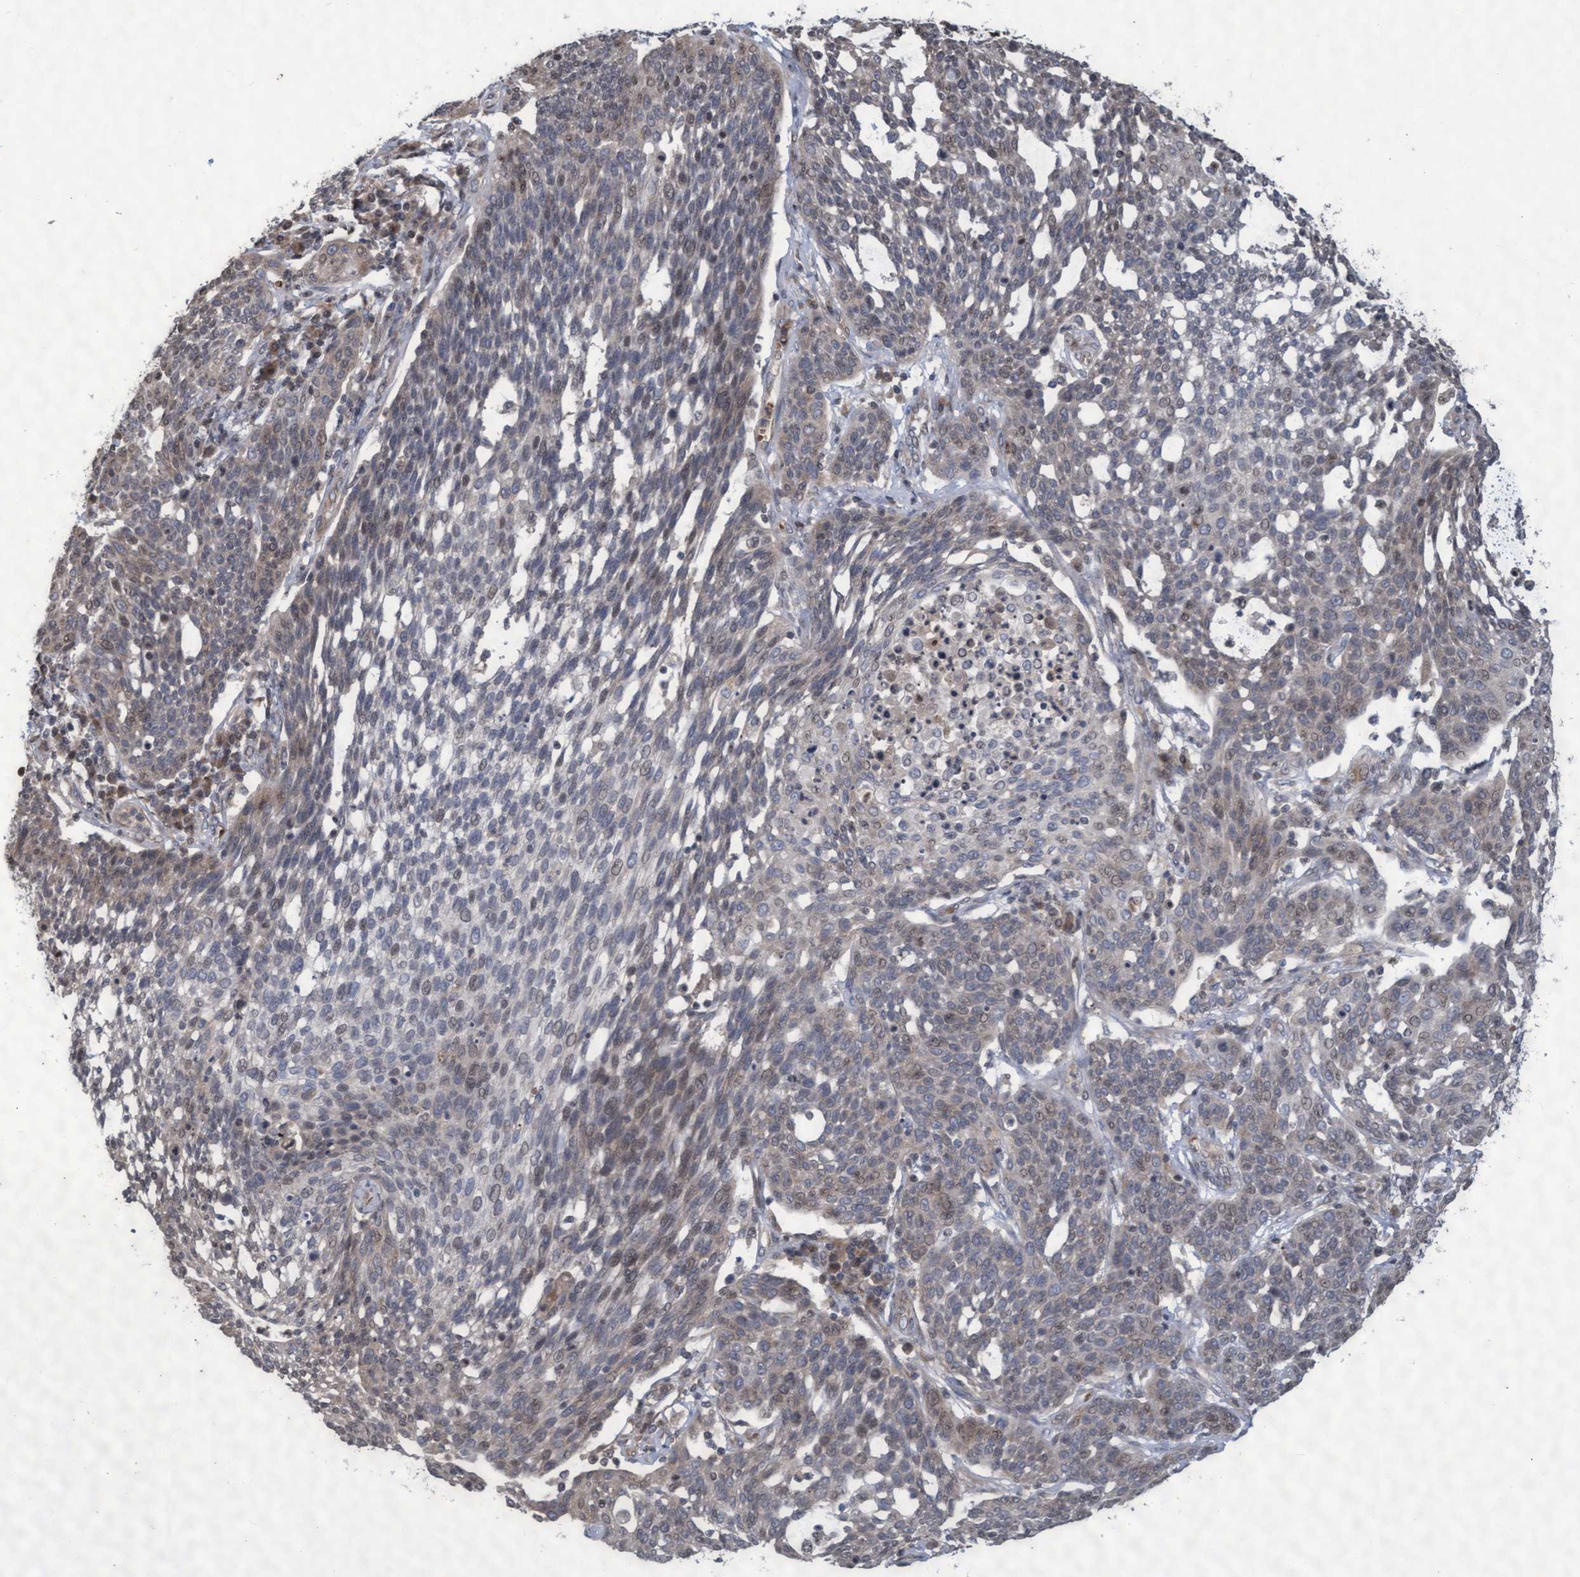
{"staining": {"intensity": "weak", "quantity": "<25%", "location": "cytoplasmic/membranous"}, "tissue": "cervical cancer", "cell_type": "Tumor cells", "image_type": "cancer", "snomed": [{"axis": "morphology", "description": "Squamous cell carcinoma, NOS"}, {"axis": "topography", "description": "Cervix"}], "caption": "Tumor cells are negative for protein expression in human cervical cancer.", "gene": "KCNC2", "patient": {"sex": "female", "age": 34}}